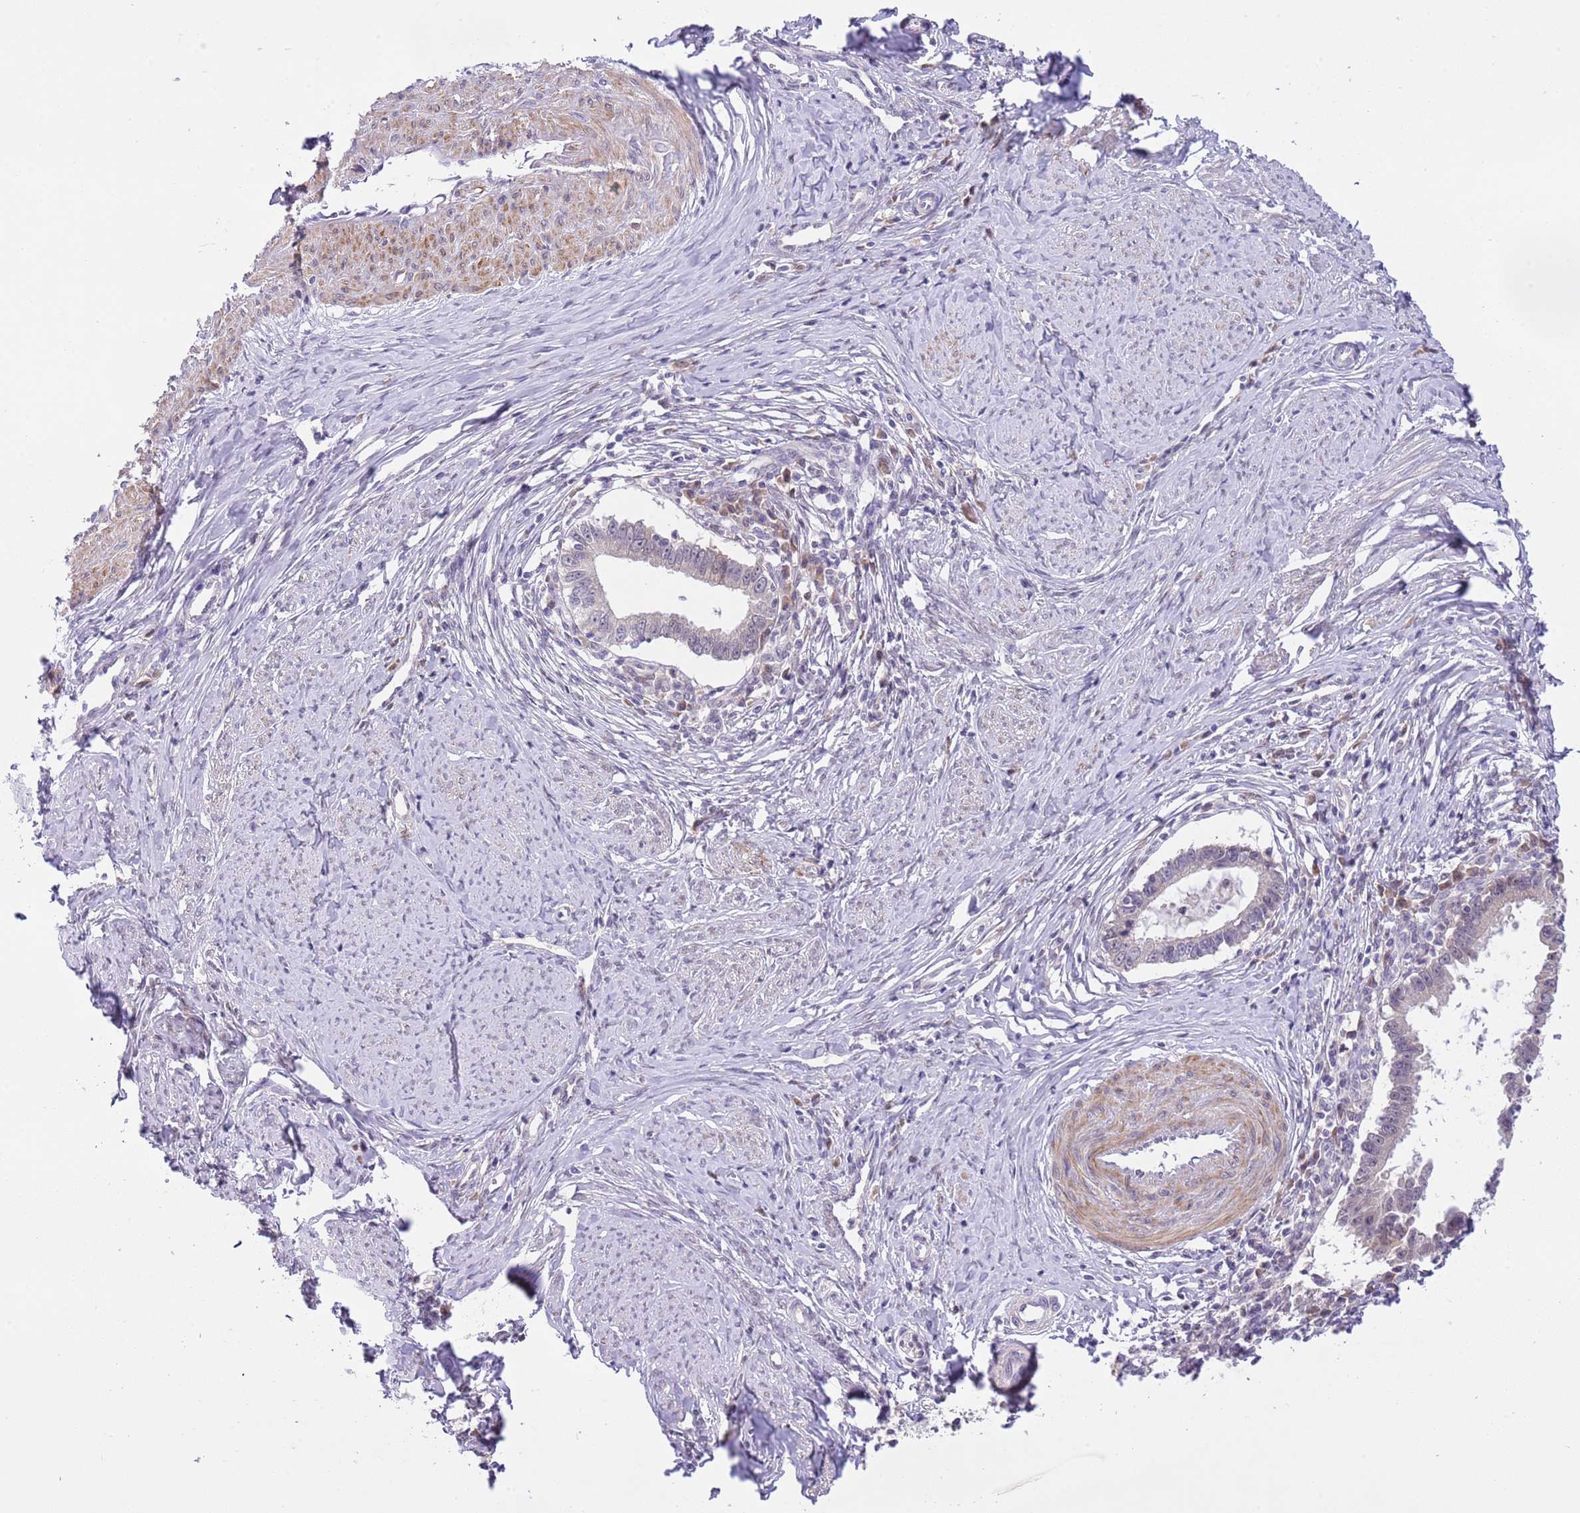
{"staining": {"intensity": "negative", "quantity": "none", "location": "none"}, "tissue": "cervical cancer", "cell_type": "Tumor cells", "image_type": "cancer", "snomed": [{"axis": "morphology", "description": "Adenocarcinoma, NOS"}, {"axis": "topography", "description": "Cervix"}], "caption": "The photomicrograph reveals no significant staining in tumor cells of cervical cancer (adenocarcinoma). Nuclei are stained in blue.", "gene": "GALK2", "patient": {"sex": "female", "age": 36}}